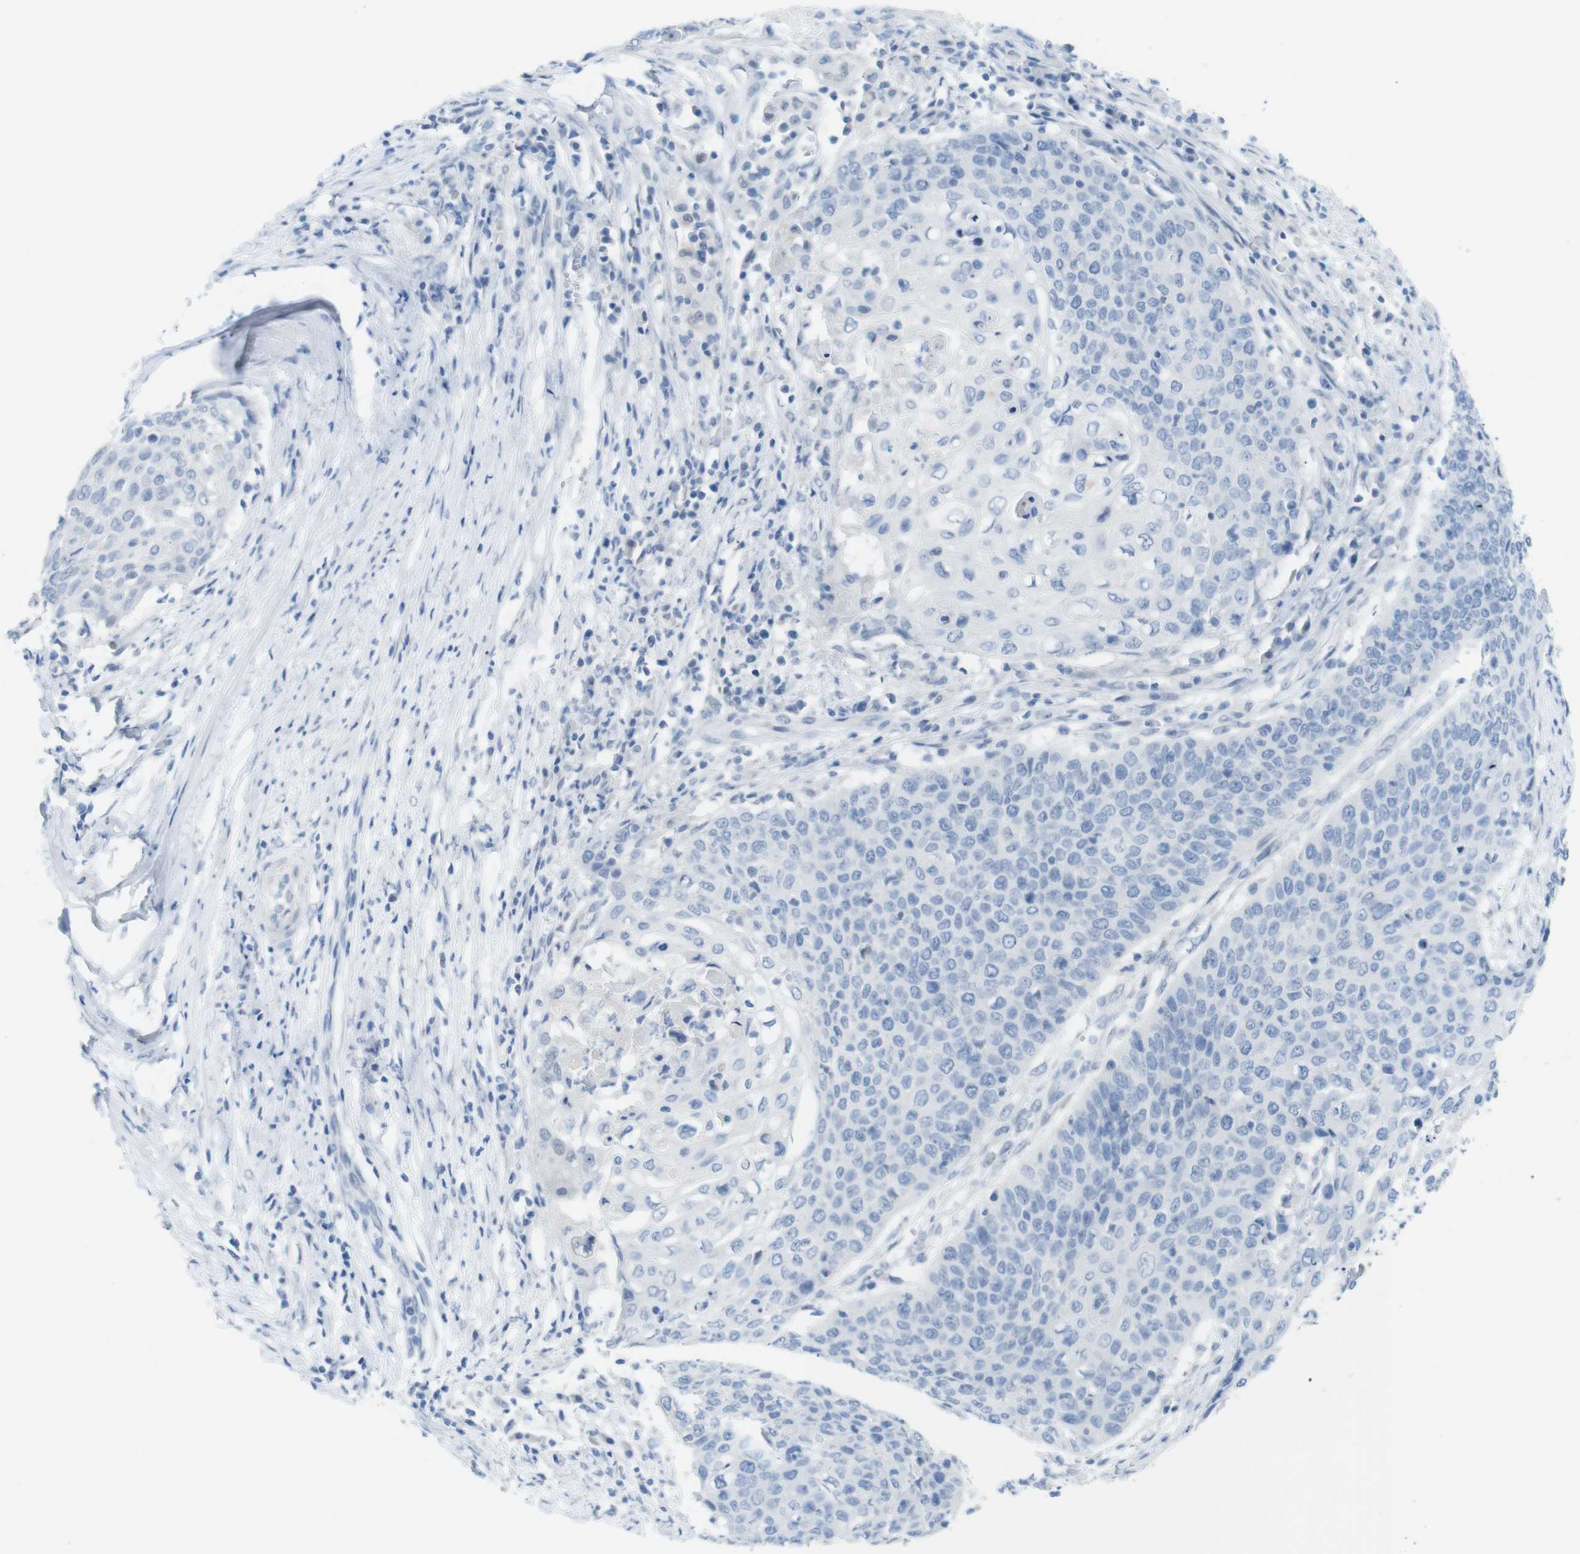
{"staining": {"intensity": "negative", "quantity": "none", "location": "none"}, "tissue": "cervical cancer", "cell_type": "Tumor cells", "image_type": "cancer", "snomed": [{"axis": "morphology", "description": "Squamous cell carcinoma, NOS"}, {"axis": "topography", "description": "Cervix"}], "caption": "High magnification brightfield microscopy of cervical cancer stained with DAB (3,3'-diaminobenzidine) (brown) and counterstained with hematoxylin (blue): tumor cells show no significant staining.", "gene": "OPN1SW", "patient": {"sex": "female", "age": 39}}